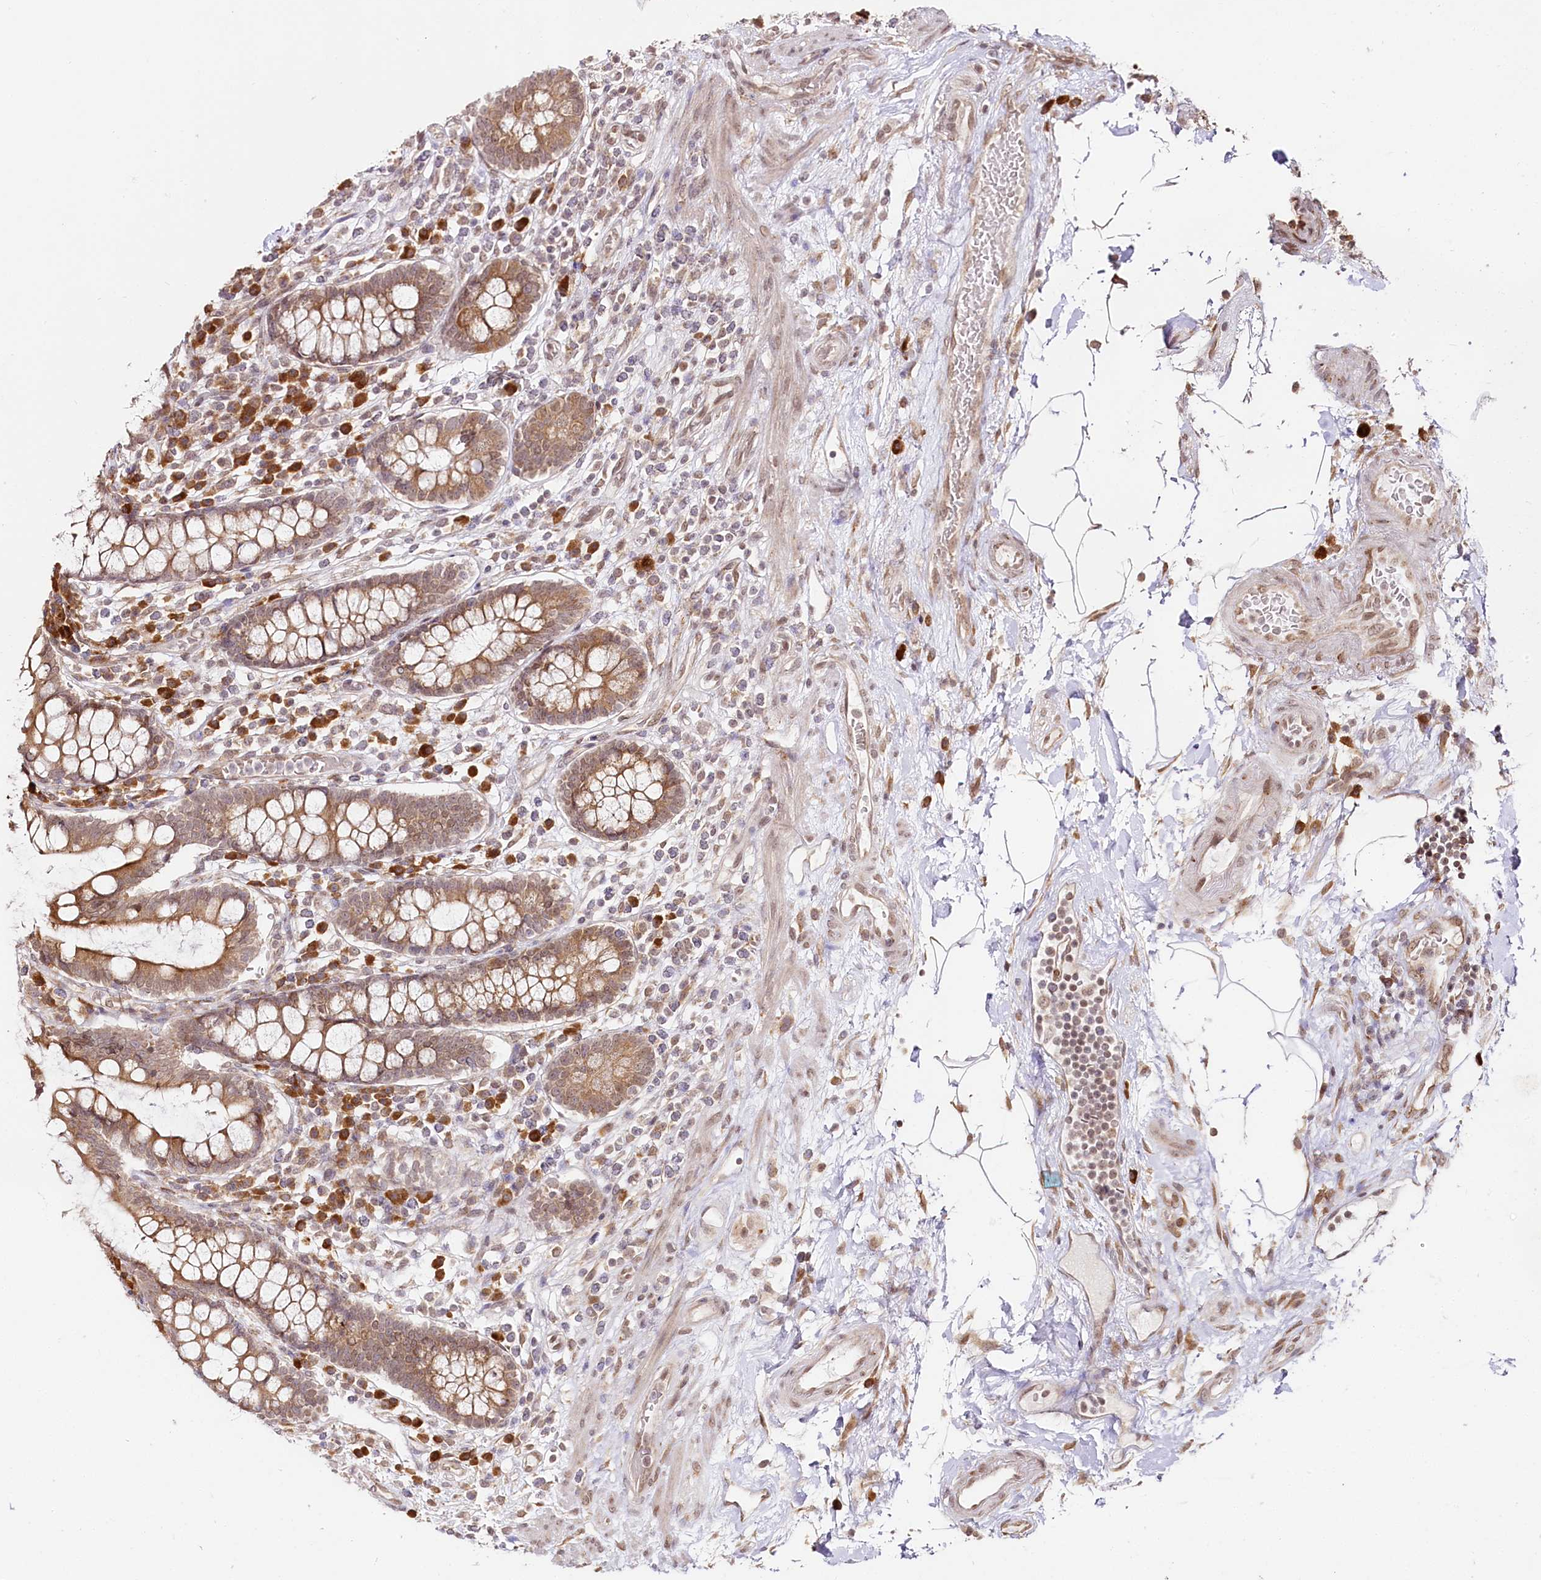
{"staining": {"intensity": "moderate", "quantity": ">75%", "location": "cytoplasmic/membranous,nuclear"}, "tissue": "colon", "cell_type": "Endothelial cells", "image_type": "normal", "snomed": [{"axis": "morphology", "description": "Normal tissue, NOS"}, {"axis": "topography", "description": "Colon"}], "caption": "Approximately >75% of endothelial cells in unremarkable human colon display moderate cytoplasmic/membranous,nuclear protein positivity as visualized by brown immunohistochemical staining.", "gene": "CNPY2", "patient": {"sex": "female", "age": 79}}